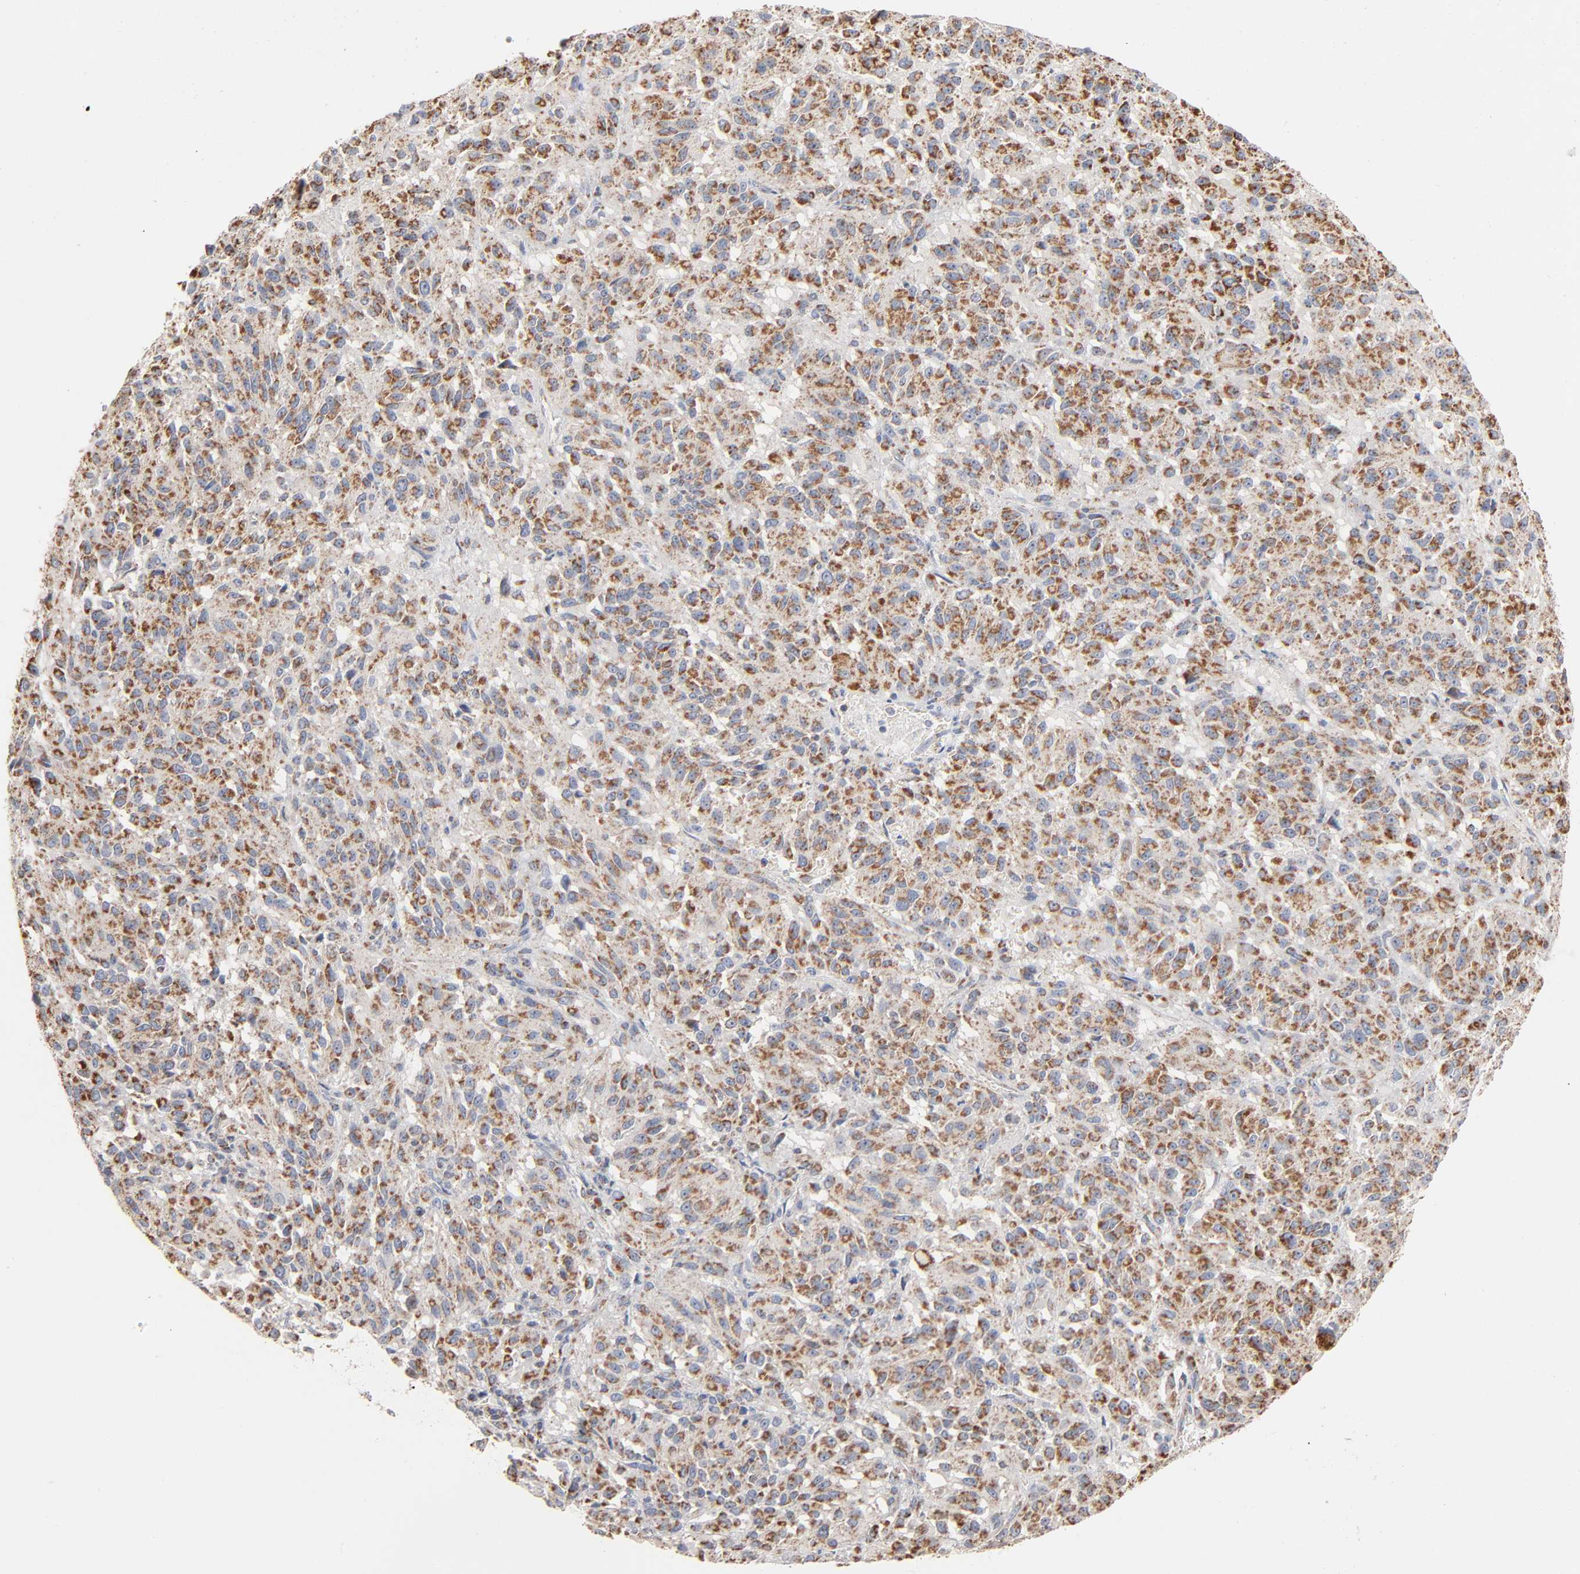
{"staining": {"intensity": "moderate", "quantity": ">75%", "location": "cytoplasmic/membranous"}, "tissue": "melanoma", "cell_type": "Tumor cells", "image_type": "cancer", "snomed": [{"axis": "morphology", "description": "Malignant melanoma, Metastatic site"}, {"axis": "topography", "description": "Lung"}], "caption": "IHC of melanoma displays medium levels of moderate cytoplasmic/membranous staining in about >75% of tumor cells.", "gene": "UQCRC1", "patient": {"sex": "male", "age": 64}}